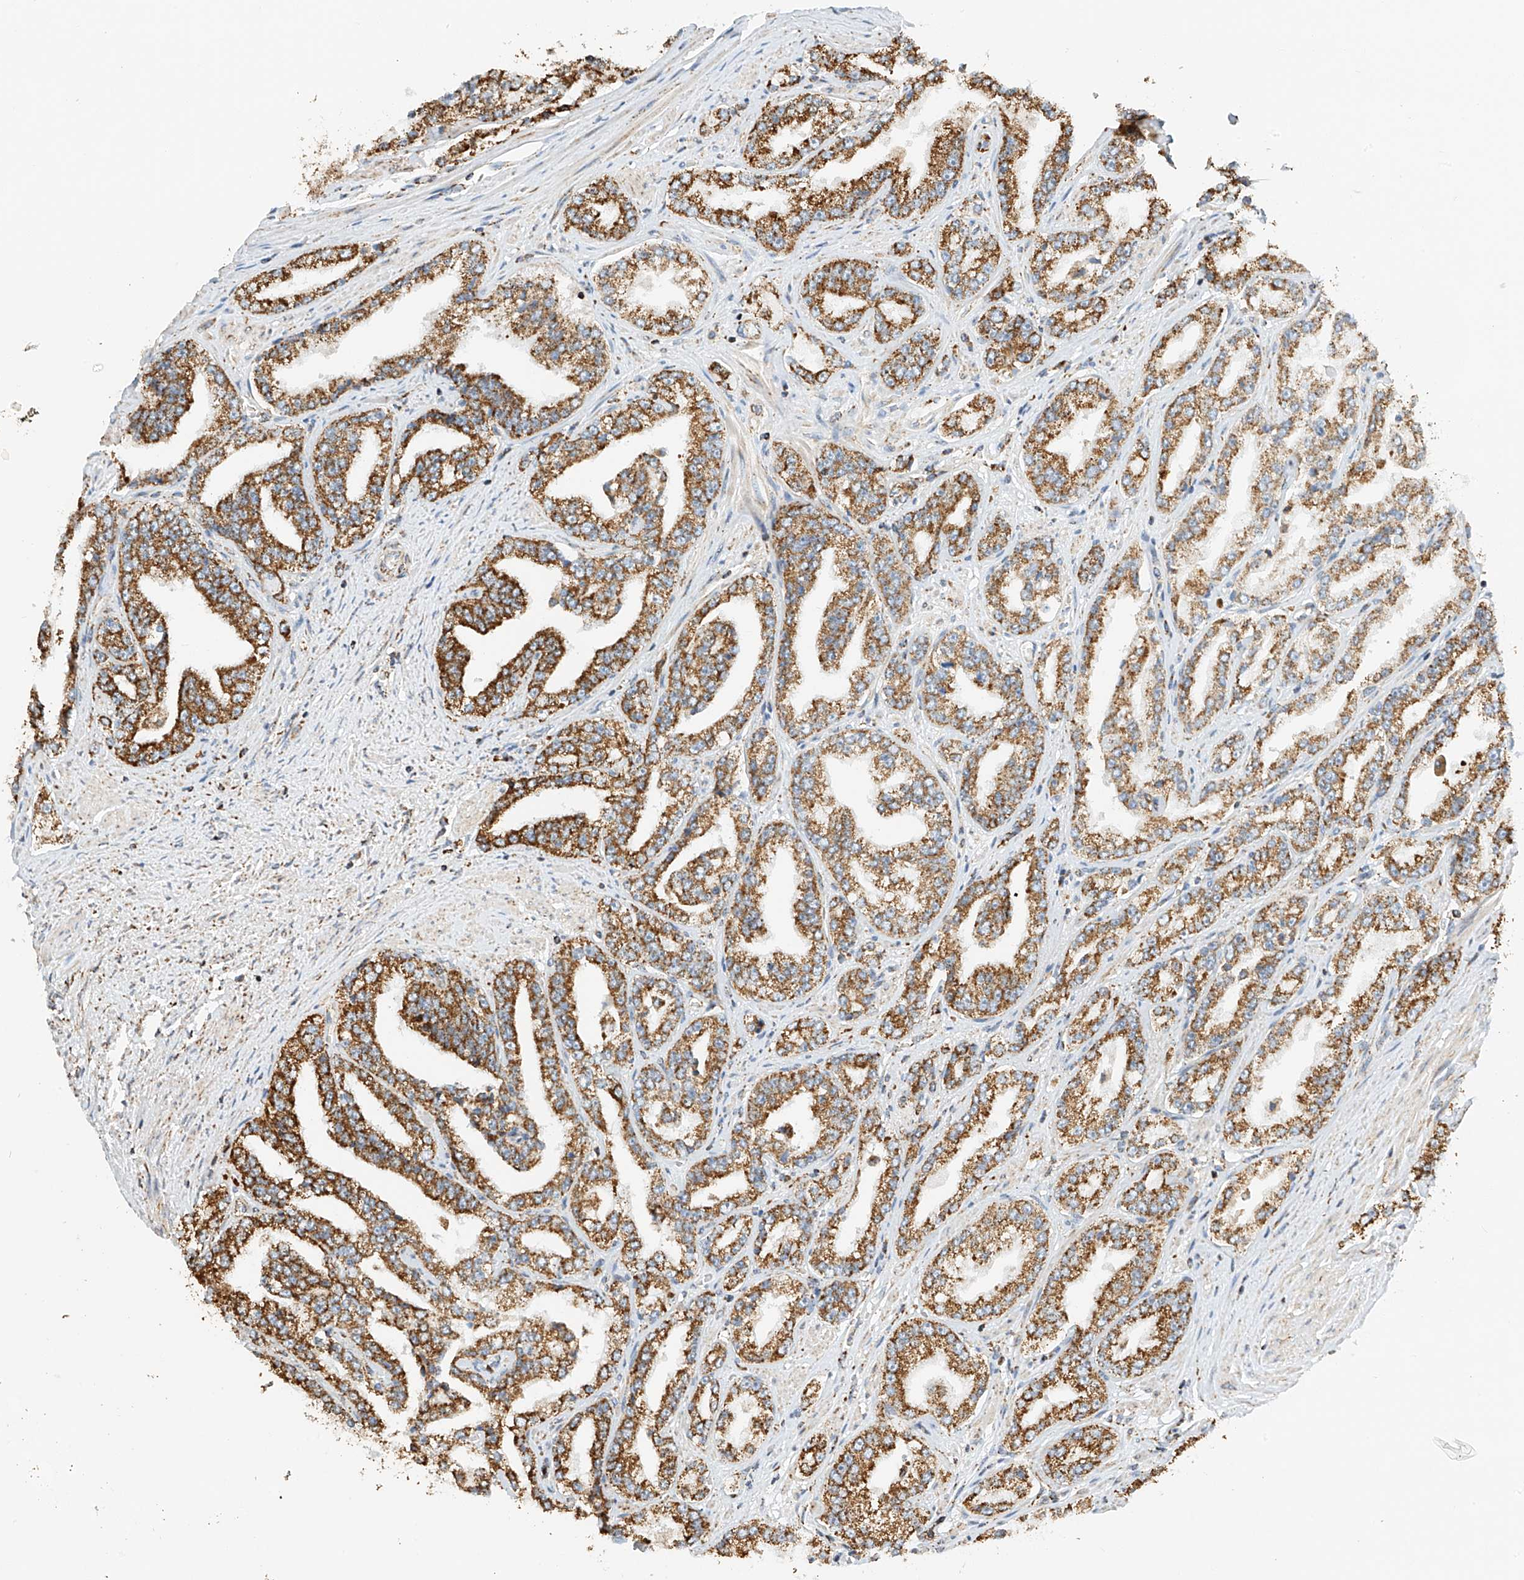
{"staining": {"intensity": "strong", "quantity": ">75%", "location": "cytoplasmic/membranous"}, "tissue": "prostate cancer", "cell_type": "Tumor cells", "image_type": "cancer", "snomed": [{"axis": "morphology", "description": "Adenocarcinoma, High grade"}, {"axis": "topography", "description": "Prostate"}], "caption": "A brown stain labels strong cytoplasmic/membranous expression of a protein in prostate adenocarcinoma (high-grade) tumor cells.", "gene": "YIPF7", "patient": {"sex": "male", "age": 71}}